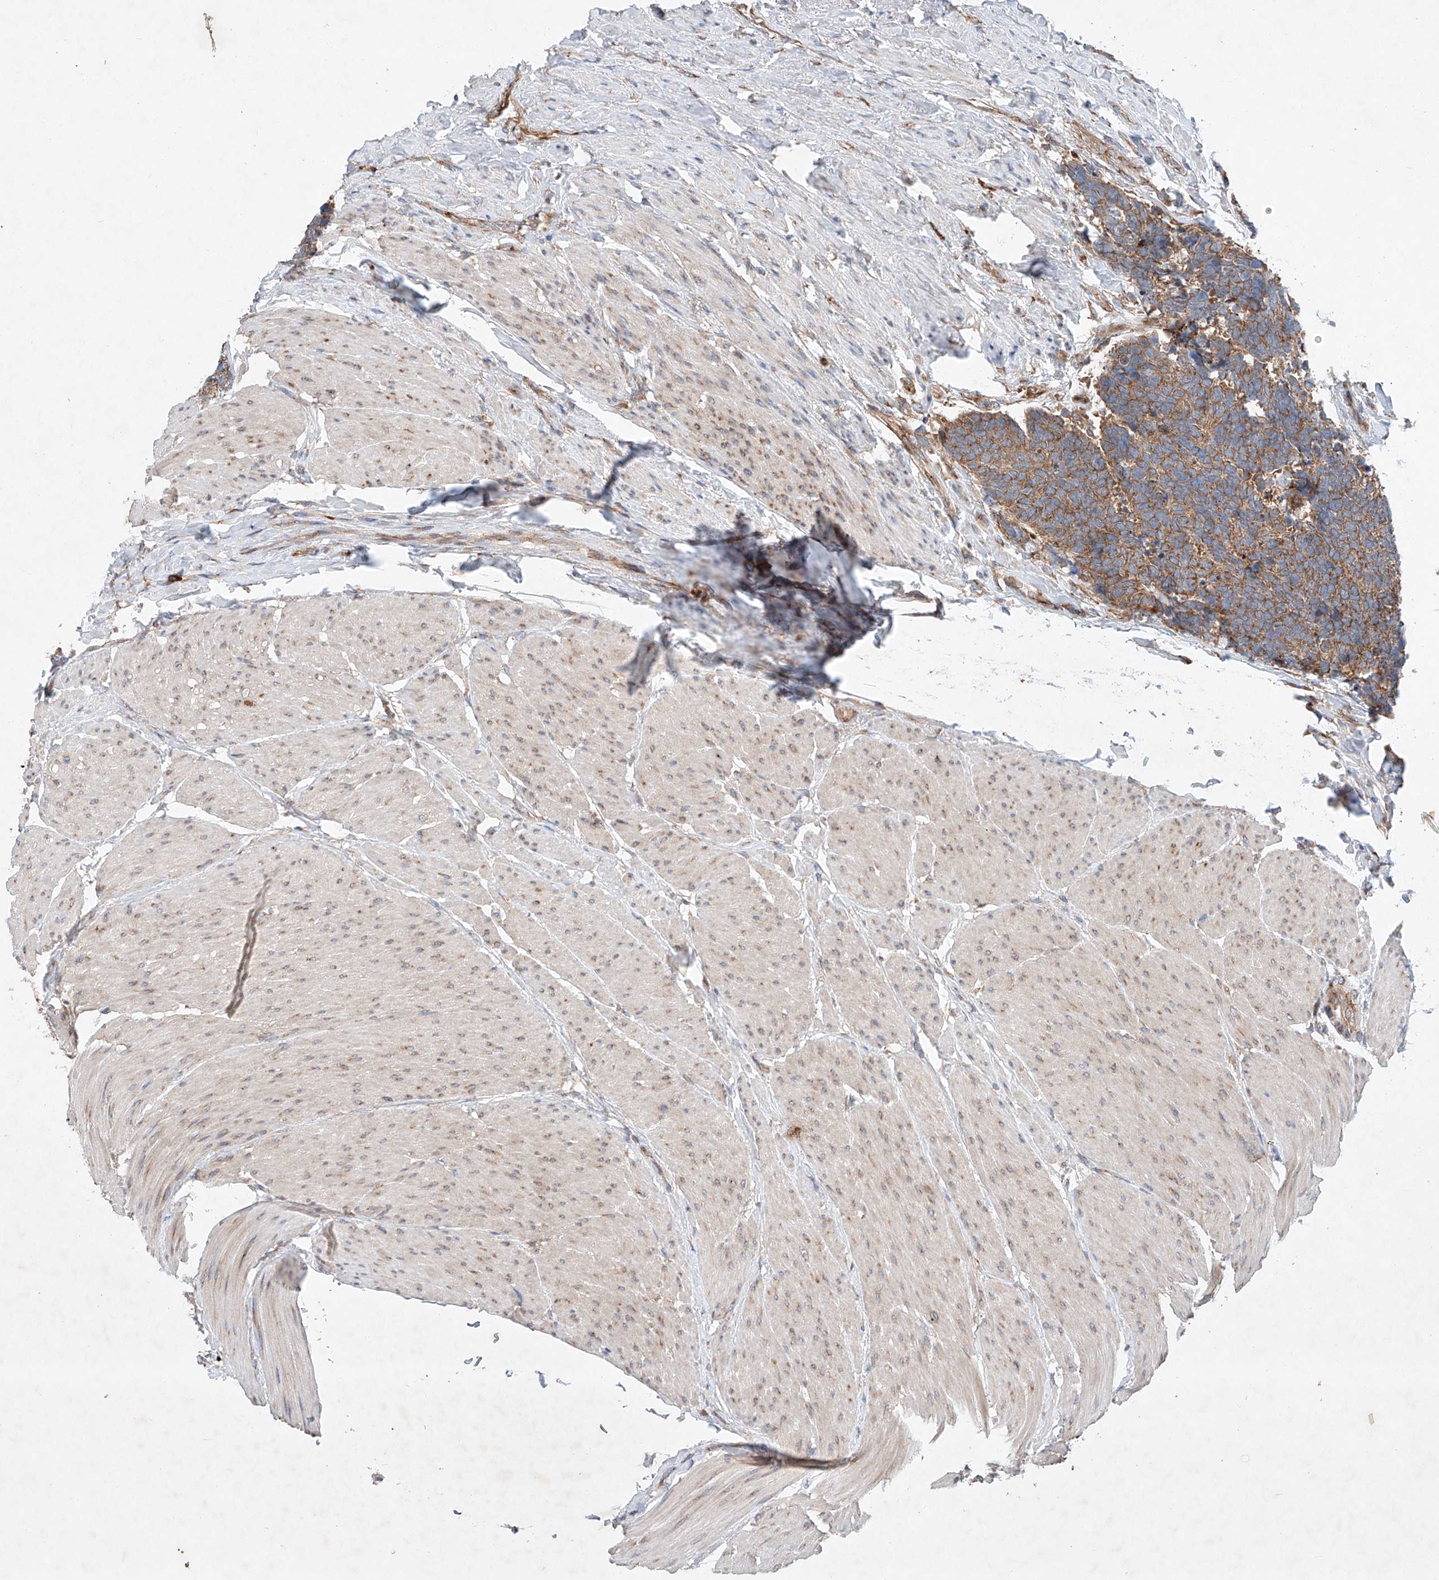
{"staining": {"intensity": "moderate", "quantity": ">75%", "location": "cytoplasmic/membranous"}, "tissue": "carcinoid", "cell_type": "Tumor cells", "image_type": "cancer", "snomed": [{"axis": "morphology", "description": "Carcinoma, NOS"}, {"axis": "morphology", "description": "Carcinoid, malignant, NOS"}, {"axis": "topography", "description": "Urinary bladder"}], "caption": "An image of human carcinoid stained for a protein exhibits moderate cytoplasmic/membranous brown staining in tumor cells. (DAB (3,3'-diaminobenzidine) IHC with brightfield microscopy, high magnification).", "gene": "FASTK", "patient": {"sex": "male", "age": 57}}